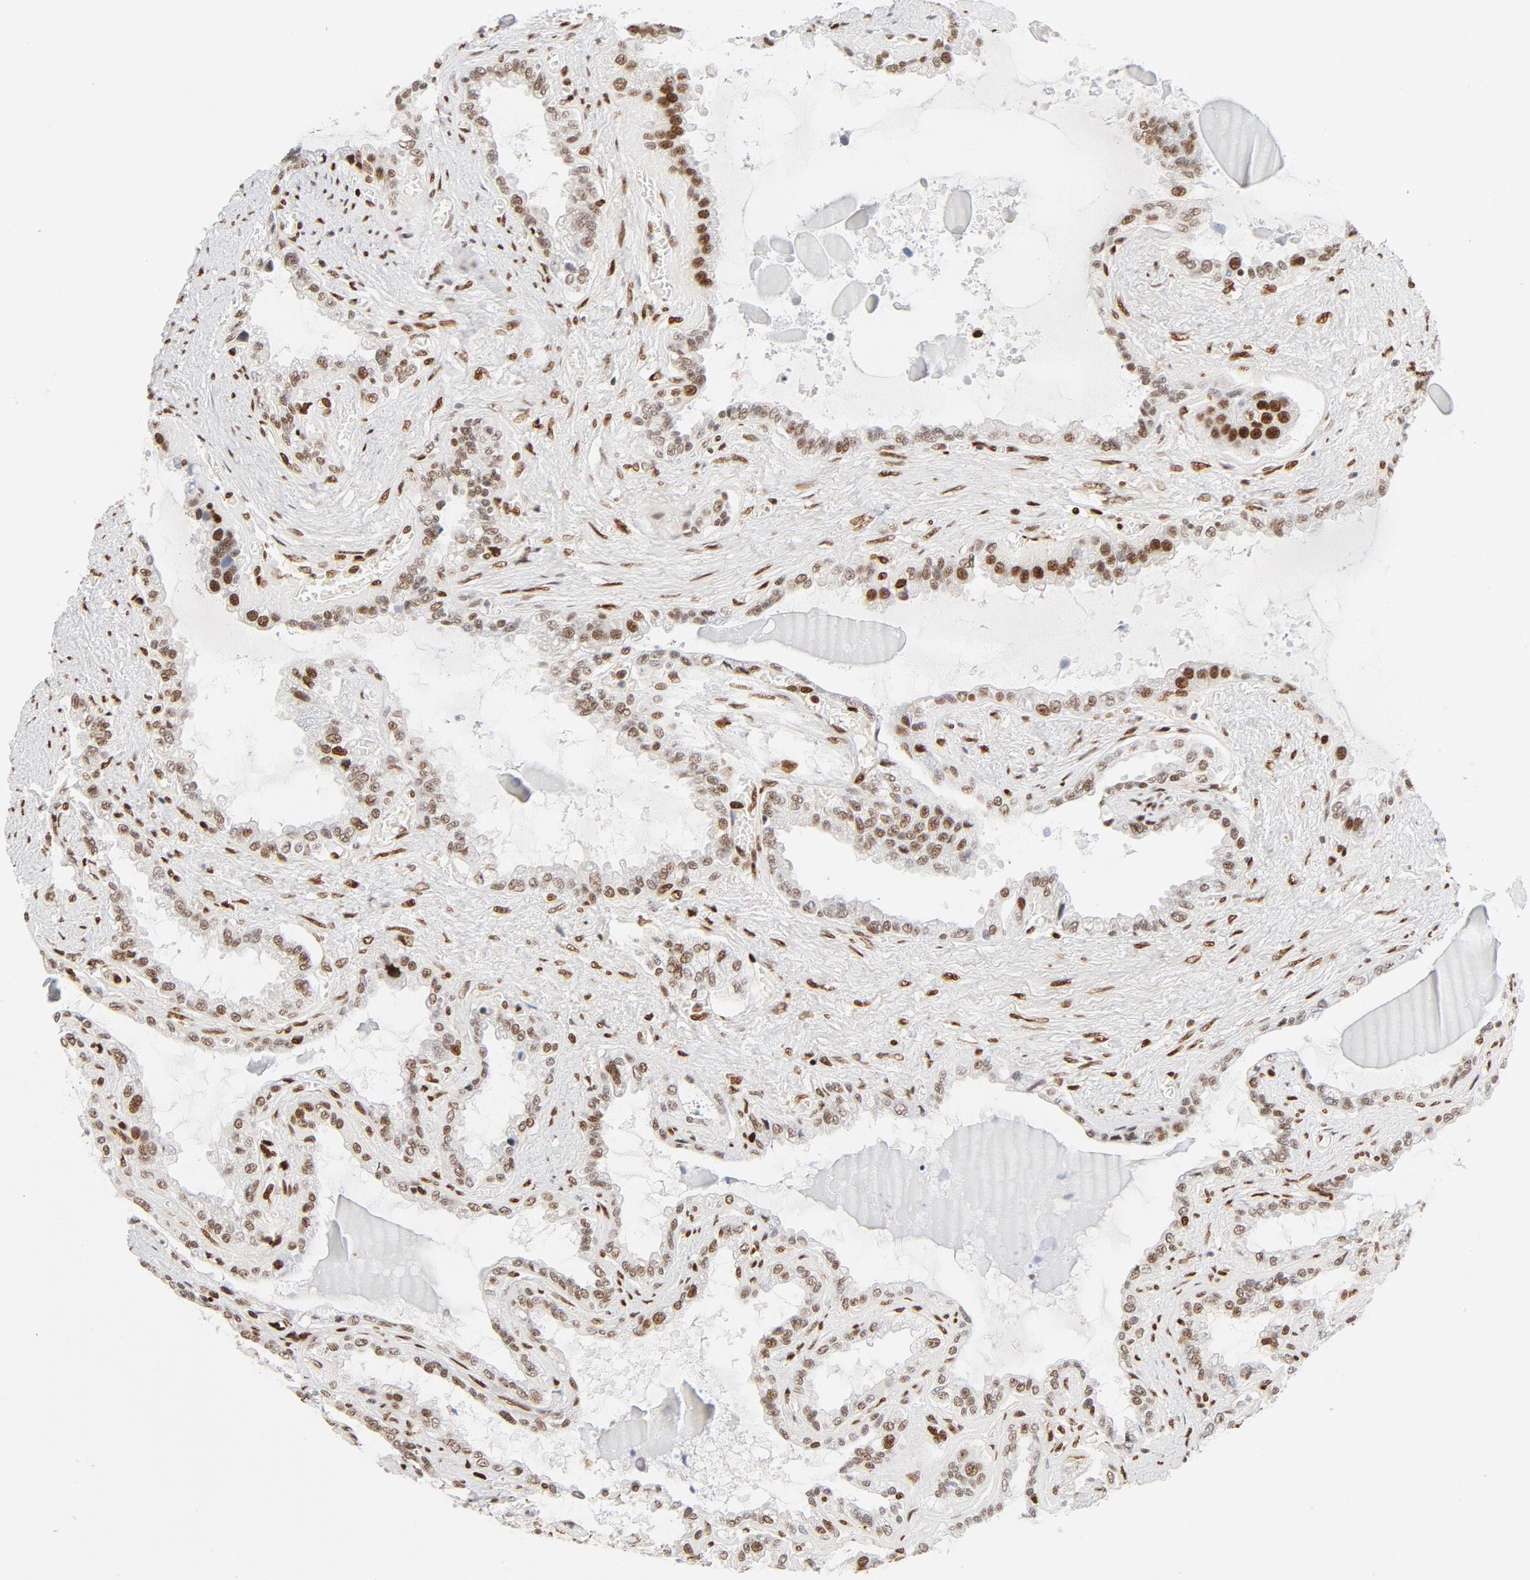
{"staining": {"intensity": "moderate", "quantity": ">75%", "location": "nuclear"}, "tissue": "seminal vesicle", "cell_type": "Glandular cells", "image_type": "normal", "snomed": [{"axis": "morphology", "description": "Normal tissue, NOS"}, {"axis": "morphology", "description": "Inflammation, NOS"}, {"axis": "topography", "description": "Urinary bladder"}, {"axis": "topography", "description": "Prostate"}, {"axis": "topography", "description": "Seminal veicle"}], "caption": "Seminal vesicle was stained to show a protein in brown. There is medium levels of moderate nuclear staining in approximately >75% of glandular cells. The protein is shown in brown color, while the nuclei are stained blue.", "gene": "MEF2A", "patient": {"sex": "male", "age": 82}}